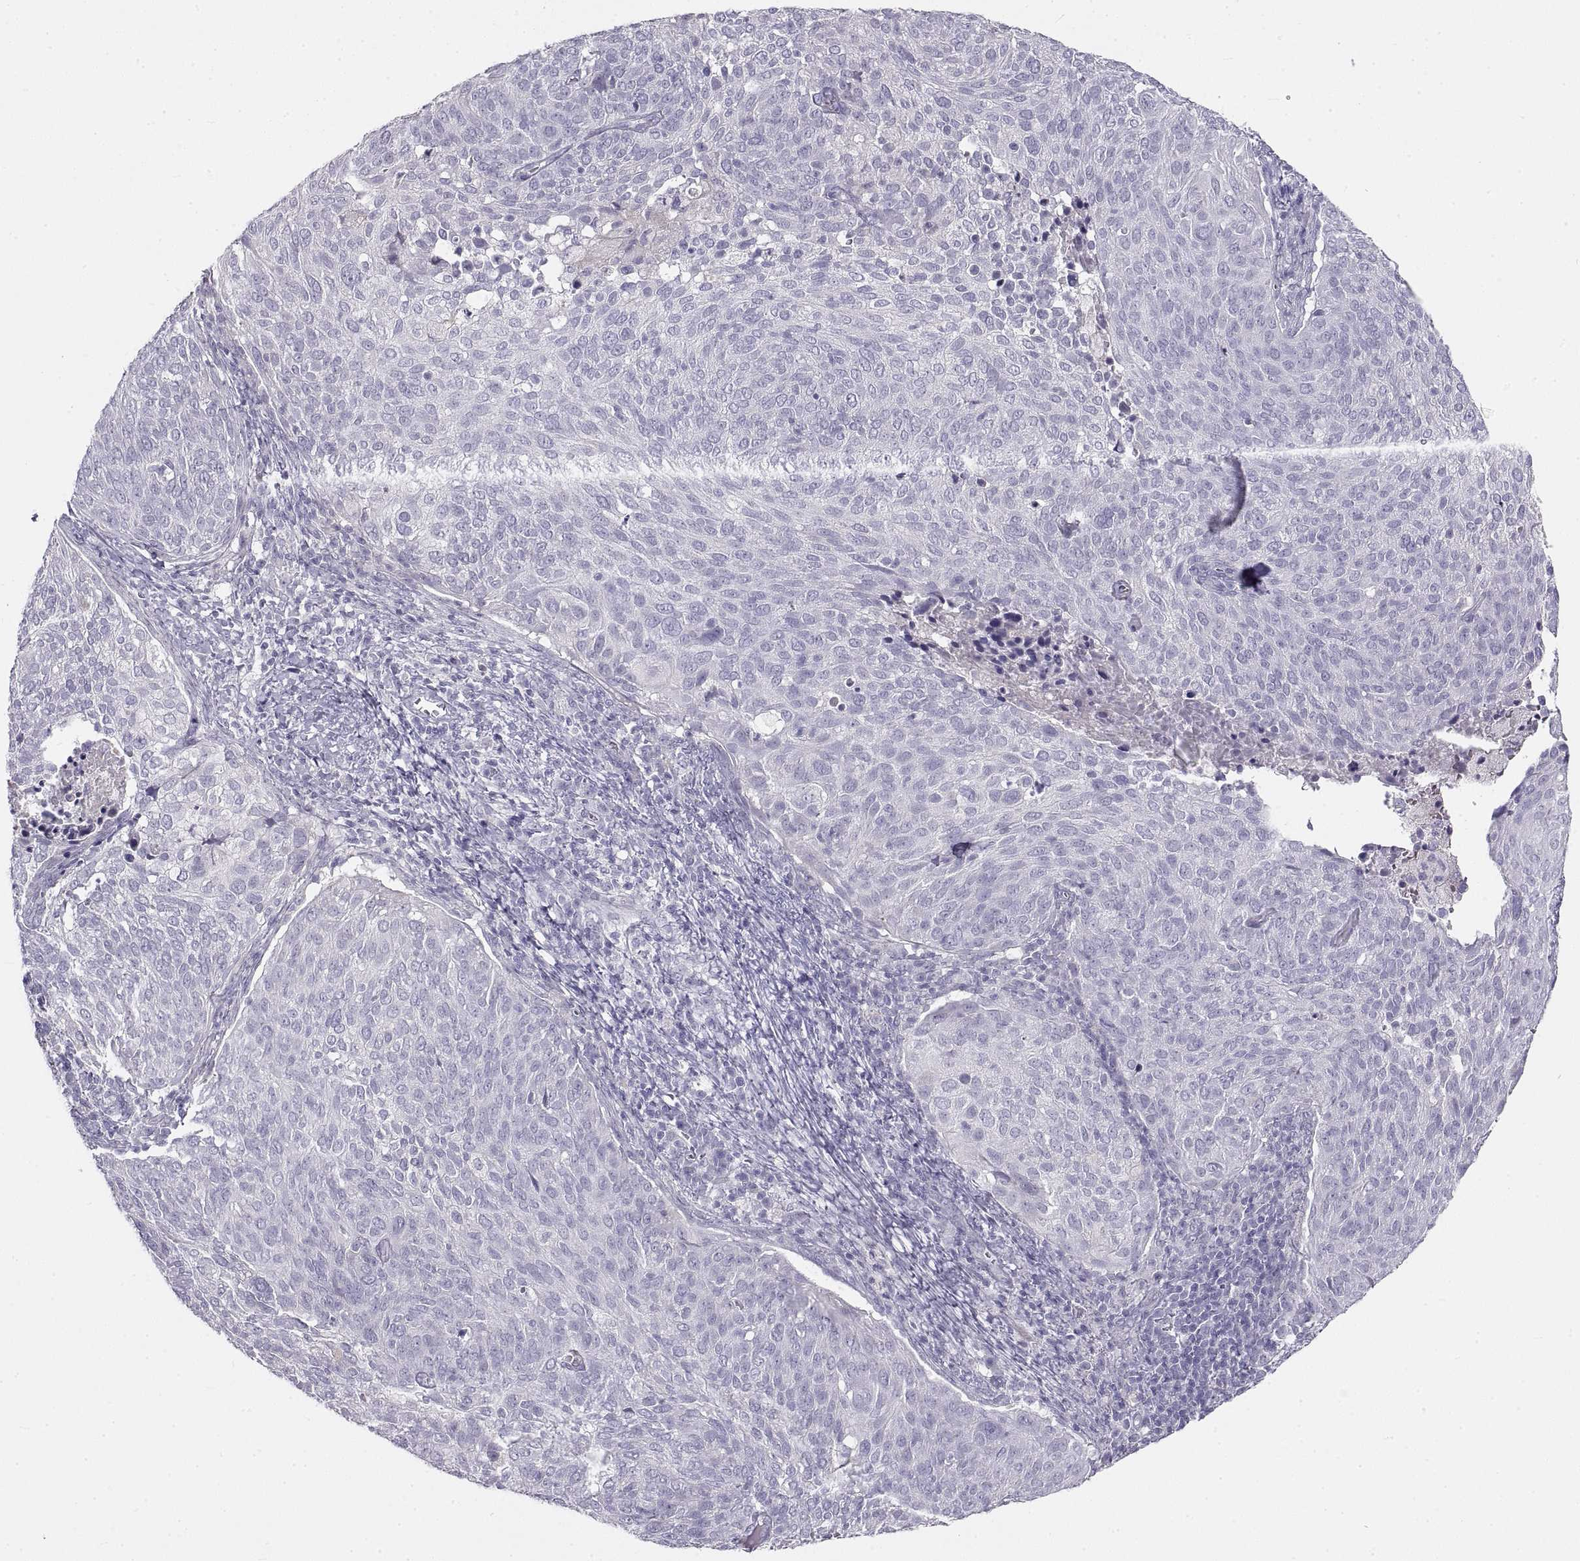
{"staining": {"intensity": "negative", "quantity": "none", "location": "none"}, "tissue": "cervical cancer", "cell_type": "Tumor cells", "image_type": "cancer", "snomed": [{"axis": "morphology", "description": "Squamous cell carcinoma, NOS"}, {"axis": "topography", "description": "Cervix"}], "caption": "Immunohistochemical staining of cervical squamous cell carcinoma shows no significant positivity in tumor cells.", "gene": "CRYBB3", "patient": {"sex": "female", "age": 39}}